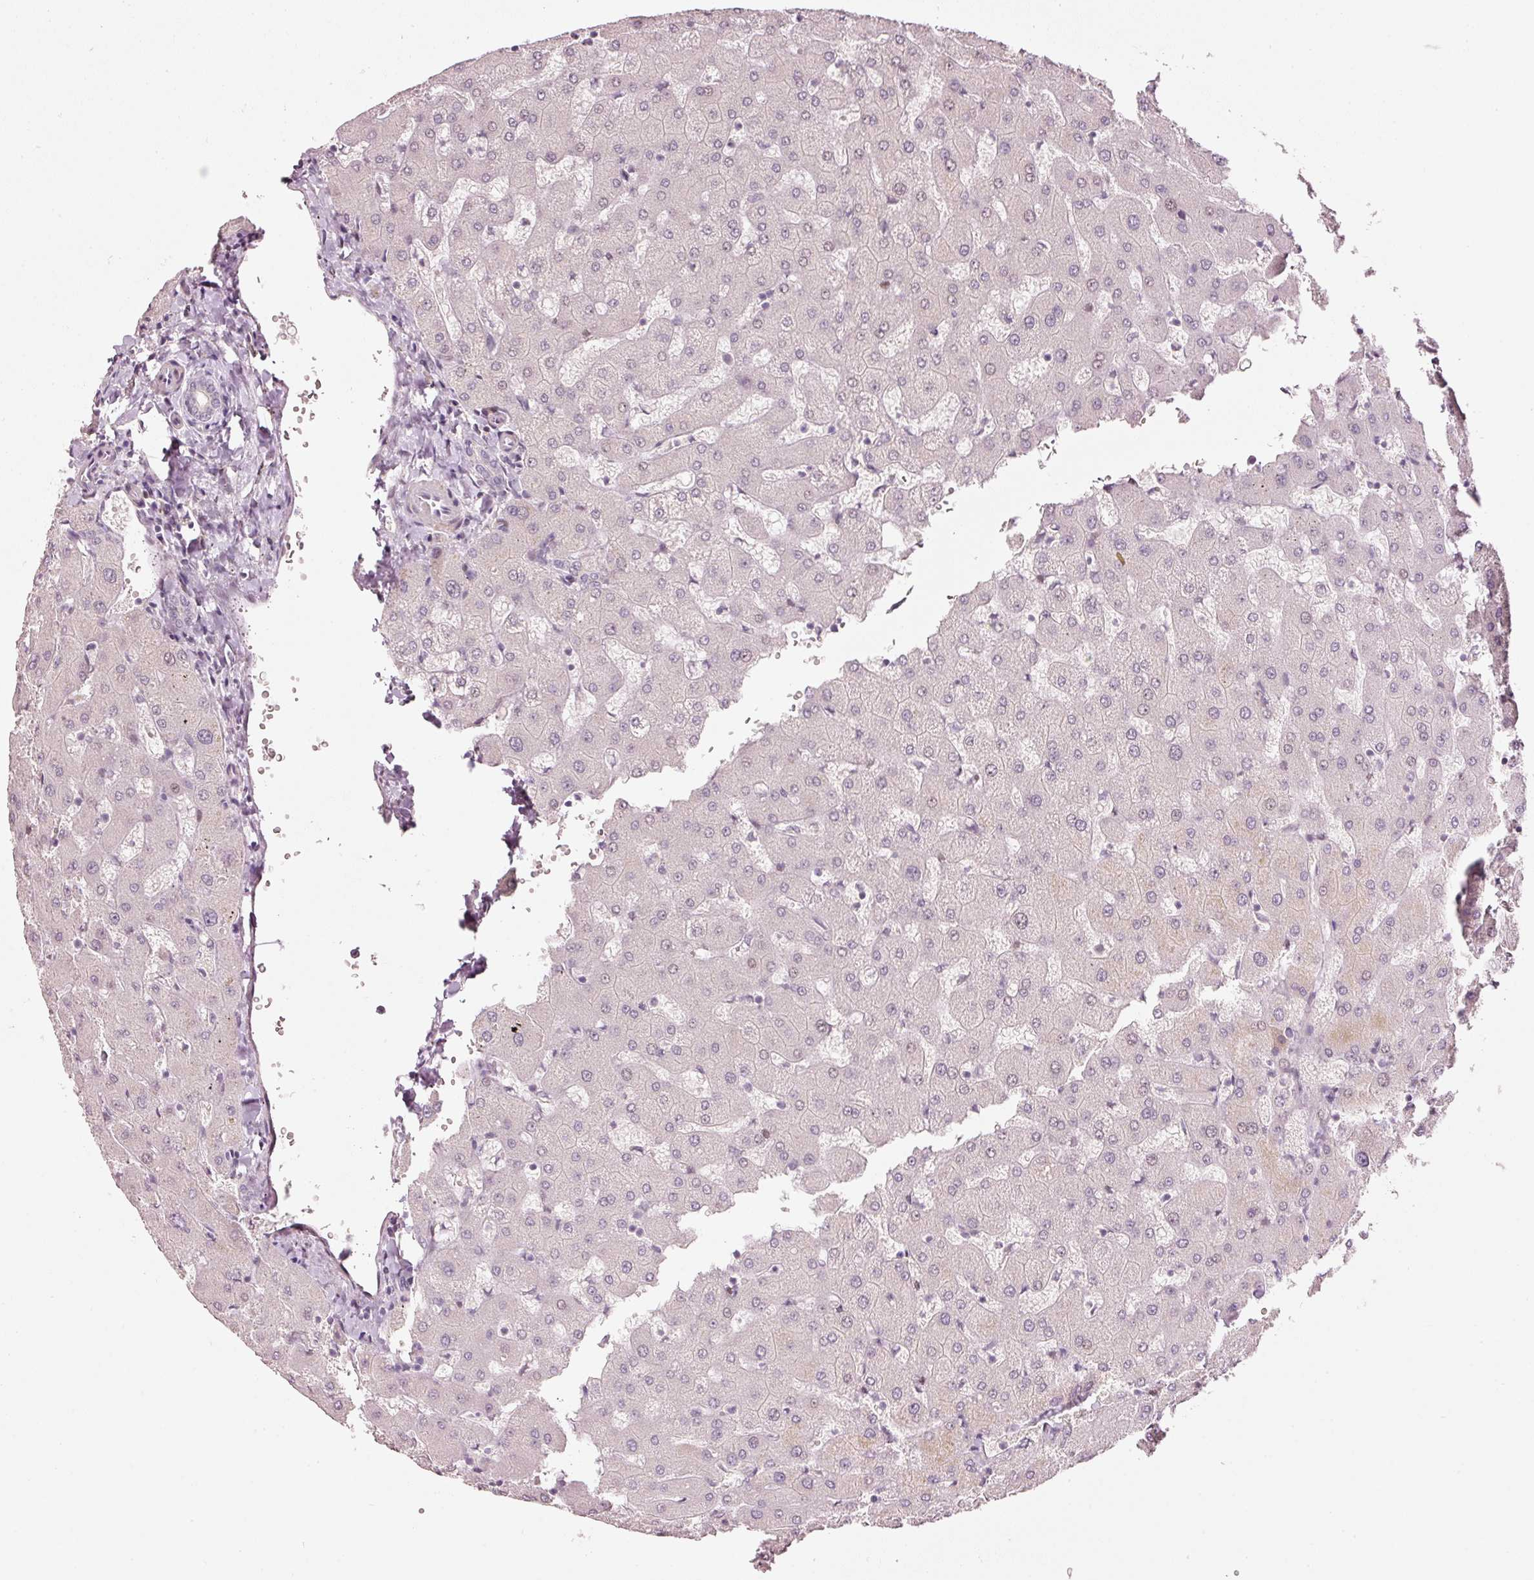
{"staining": {"intensity": "negative", "quantity": "none", "location": "none"}, "tissue": "liver", "cell_type": "Cholangiocytes", "image_type": "normal", "snomed": [{"axis": "morphology", "description": "Normal tissue, NOS"}, {"axis": "topography", "description": "Liver"}], "caption": "Immunohistochemistry image of unremarkable liver stained for a protein (brown), which reveals no expression in cholangiocytes. (DAB (3,3'-diaminobenzidine) IHC with hematoxylin counter stain).", "gene": "TOB2", "patient": {"sex": "female", "age": 63}}